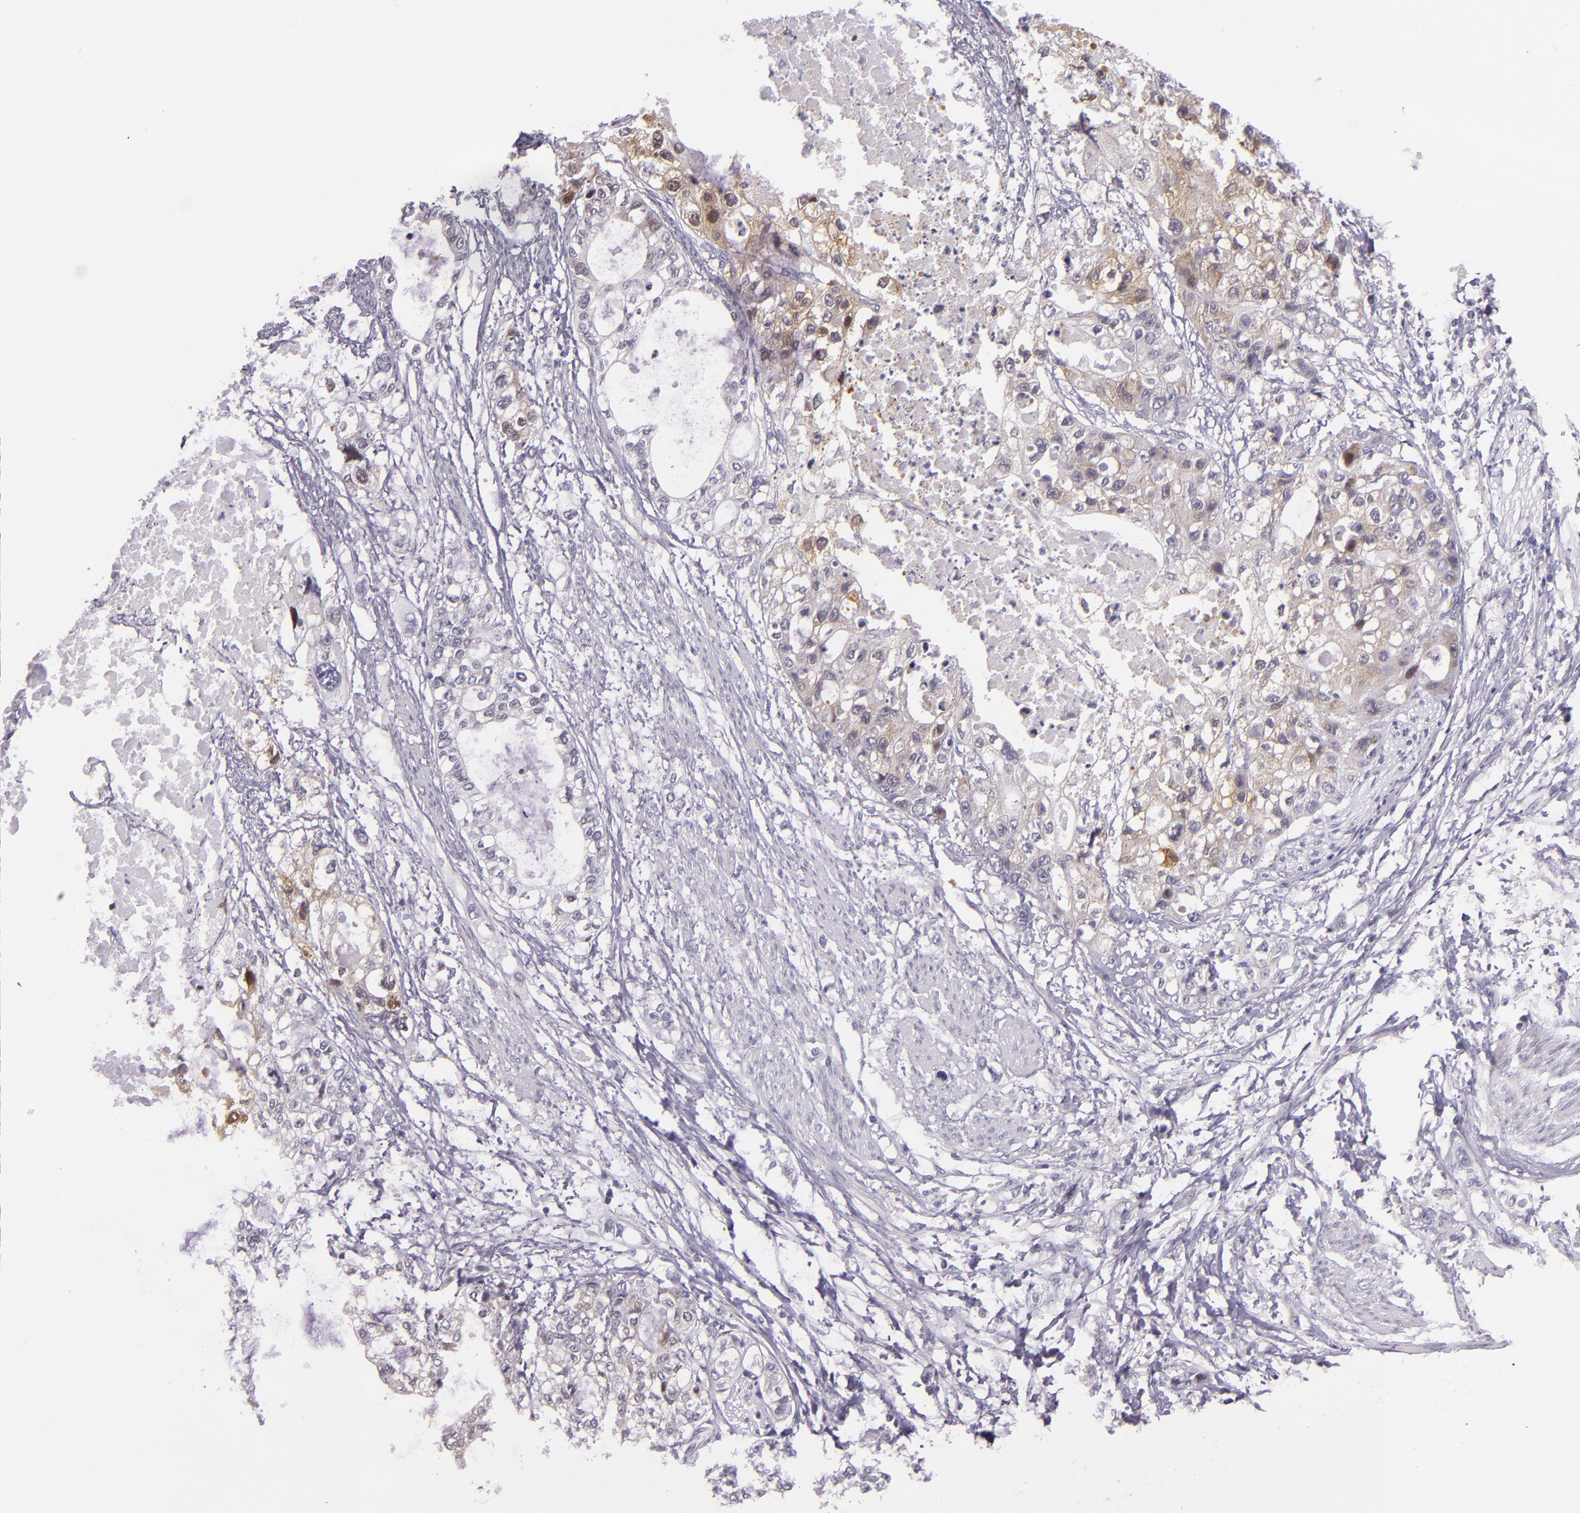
{"staining": {"intensity": "weak", "quantity": "<25%", "location": "cytoplasmic/membranous"}, "tissue": "stomach cancer", "cell_type": "Tumor cells", "image_type": "cancer", "snomed": [{"axis": "morphology", "description": "Adenocarcinoma, NOS"}, {"axis": "topography", "description": "Stomach, upper"}], "caption": "This is an IHC photomicrograph of human stomach adenocarcinoma. There is no expression in tumor cells.", "gene": "HSP90AA1", "patient": {"sex": "female", "age": 52}}